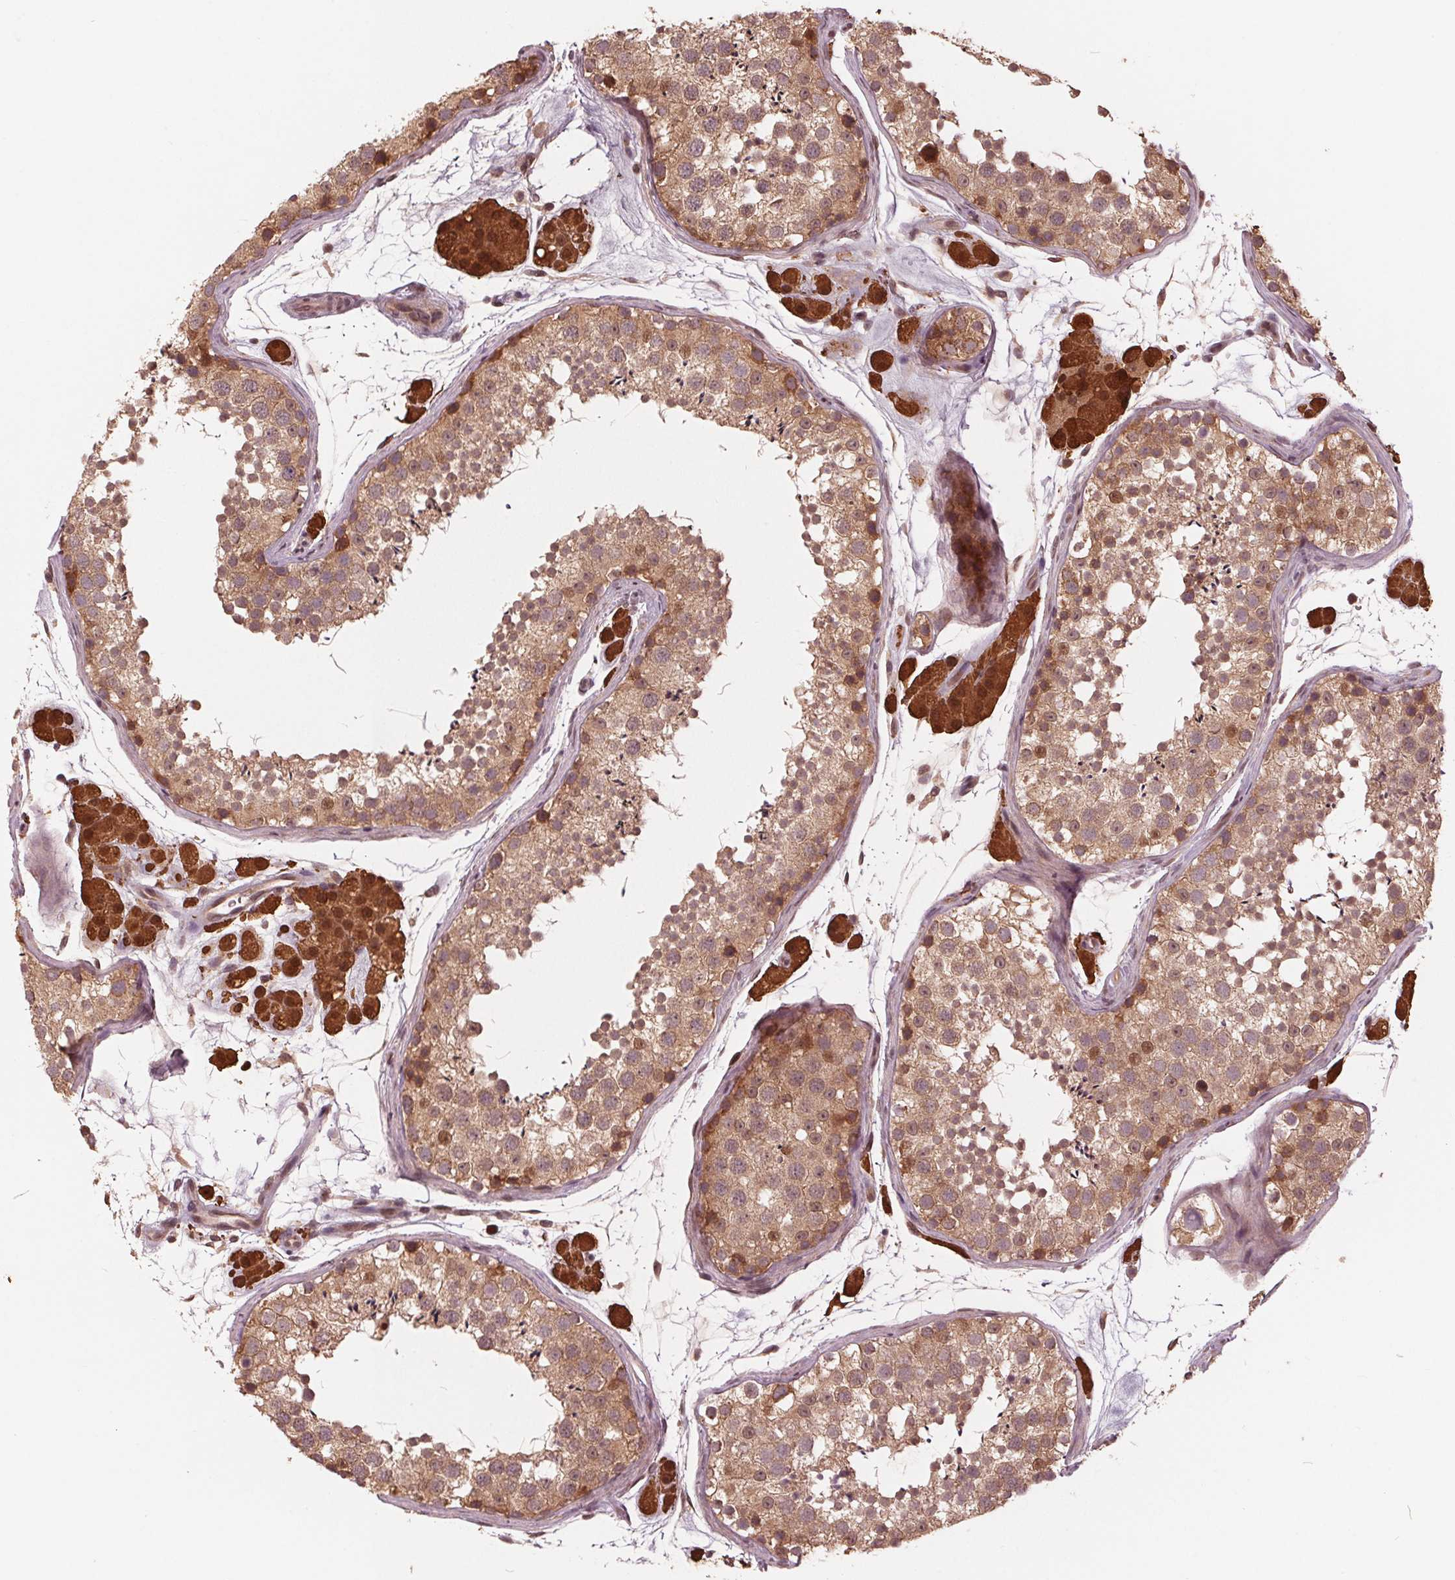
{"staining": {"intensity": "moderate", "quantity": ">75%", "location": "cytoplasmic/membranous,nuclear"}, "tissue": "testis", "cell_type": "Cells in seminiferous ducts", "image_type": "normal", "snomed": [{"axis": "morphology", "description": "Normal tissue, NOS"}, {"axis": "topography", "description": "Testis"}], "caption": "Normal testis was stained to show a protein in brown. There is medium levels of moderate cytoplasmic/membranous,nuclear positivity in about >75% of cells in seminiferous ducts. The staining was performed using DAB (3,3'-diaminobenzidine), with brown indicating positive protein expression. Nuclei are stained blue with hematoxylin.", "gene": "ZNF471", "patient": {"sex": "male", "age": 41}}